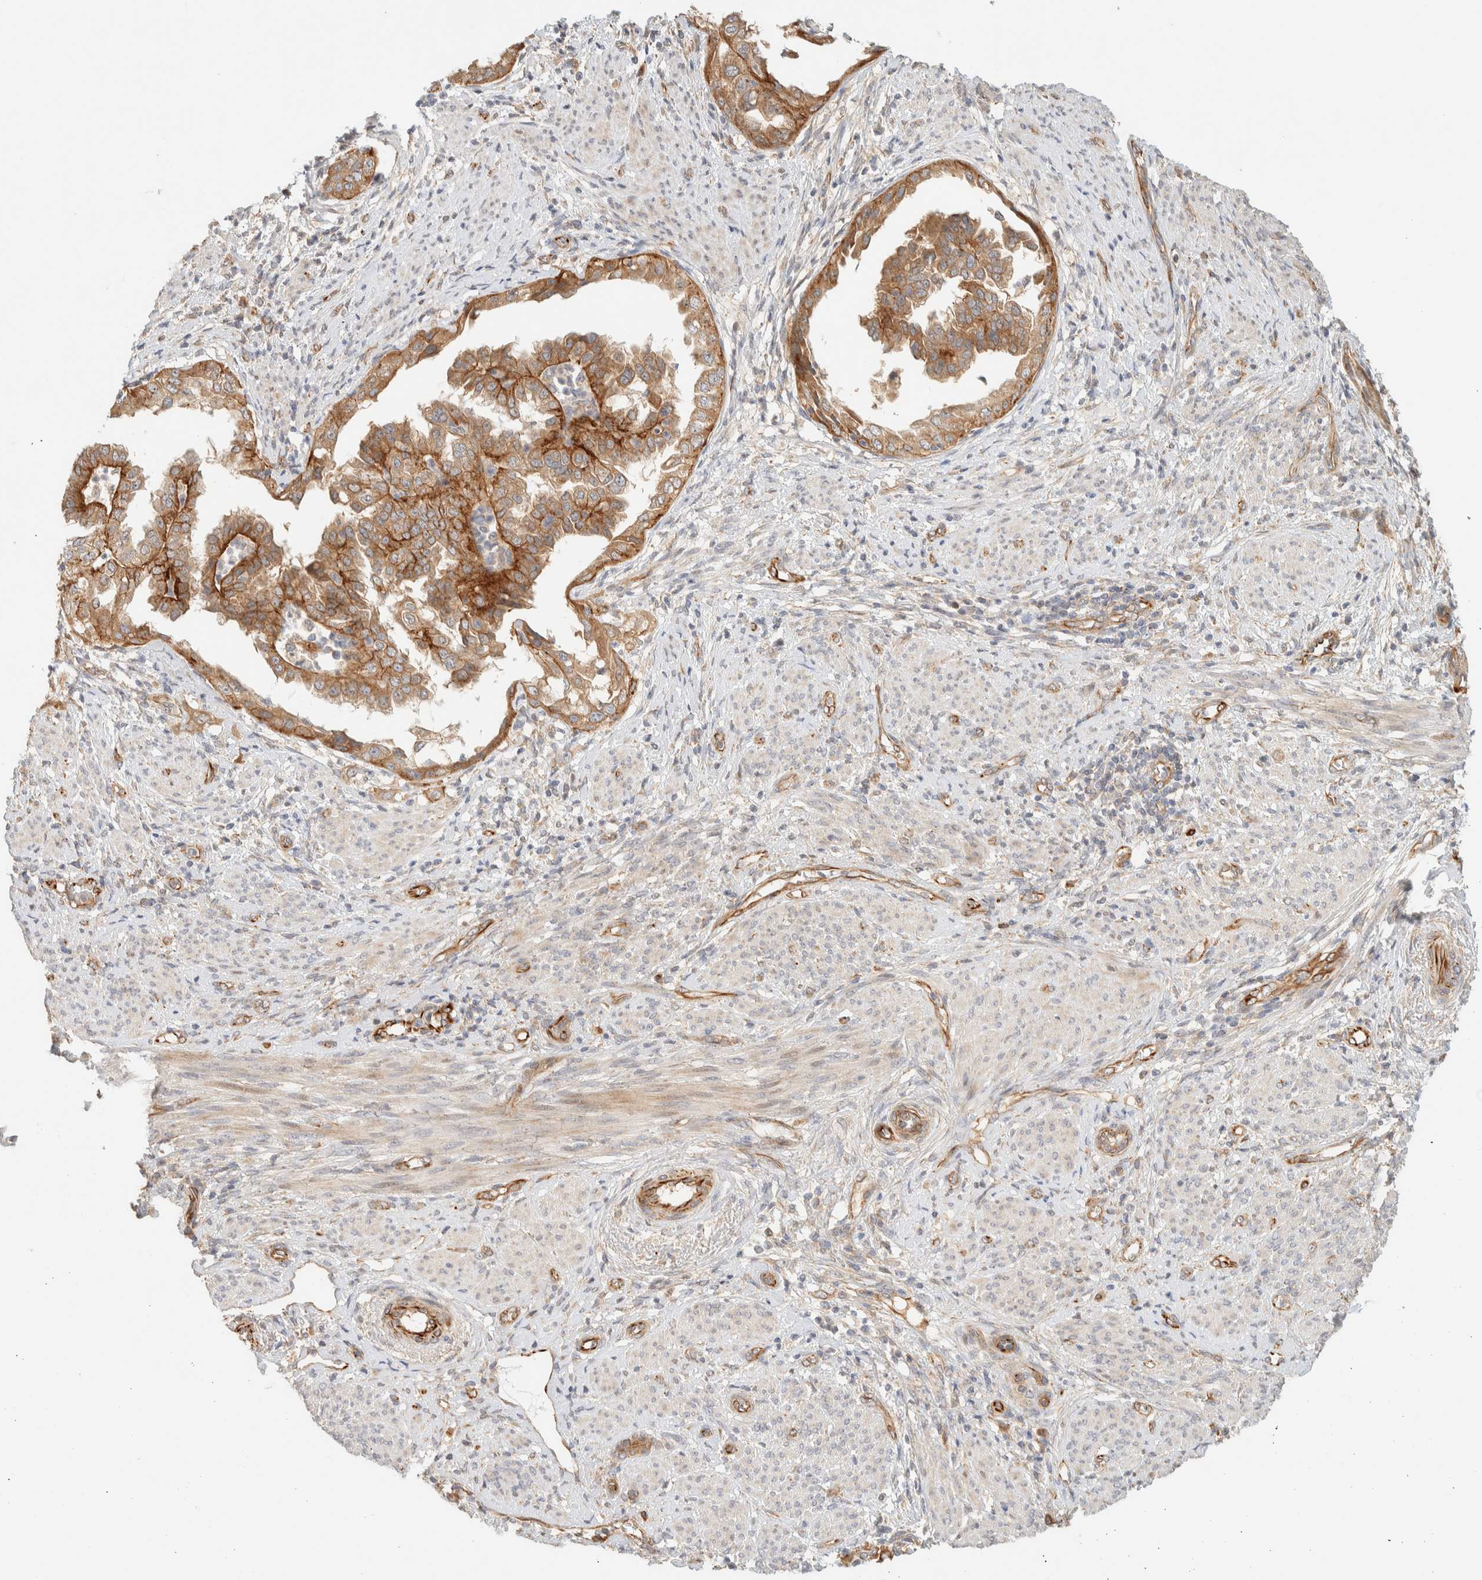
{"staining": {"intensity": "moderate", "quantity": ">75%", "location": "cytoplasmic/membranous"}, "tissue": "endometrial cancer", "cell_type": "Tumor cells", "image_type": "cancer", "snomed": [{"axis": "morphology", "description": "Adenocarcinoma, NOS"}, {"axis": "topography", "description": "Endometrium"}], "caption": "Moderate cytoplasmic/membranous expression is identified in about >75% of tumor cells in endometrial adenocarcinoma. (DAB (3,3'-diaminobenzidine) IHC, brown staining for protein, blue staining for nuclei).", "gene": "FAT1", "patient": {"sex": "female", "age": 85}}